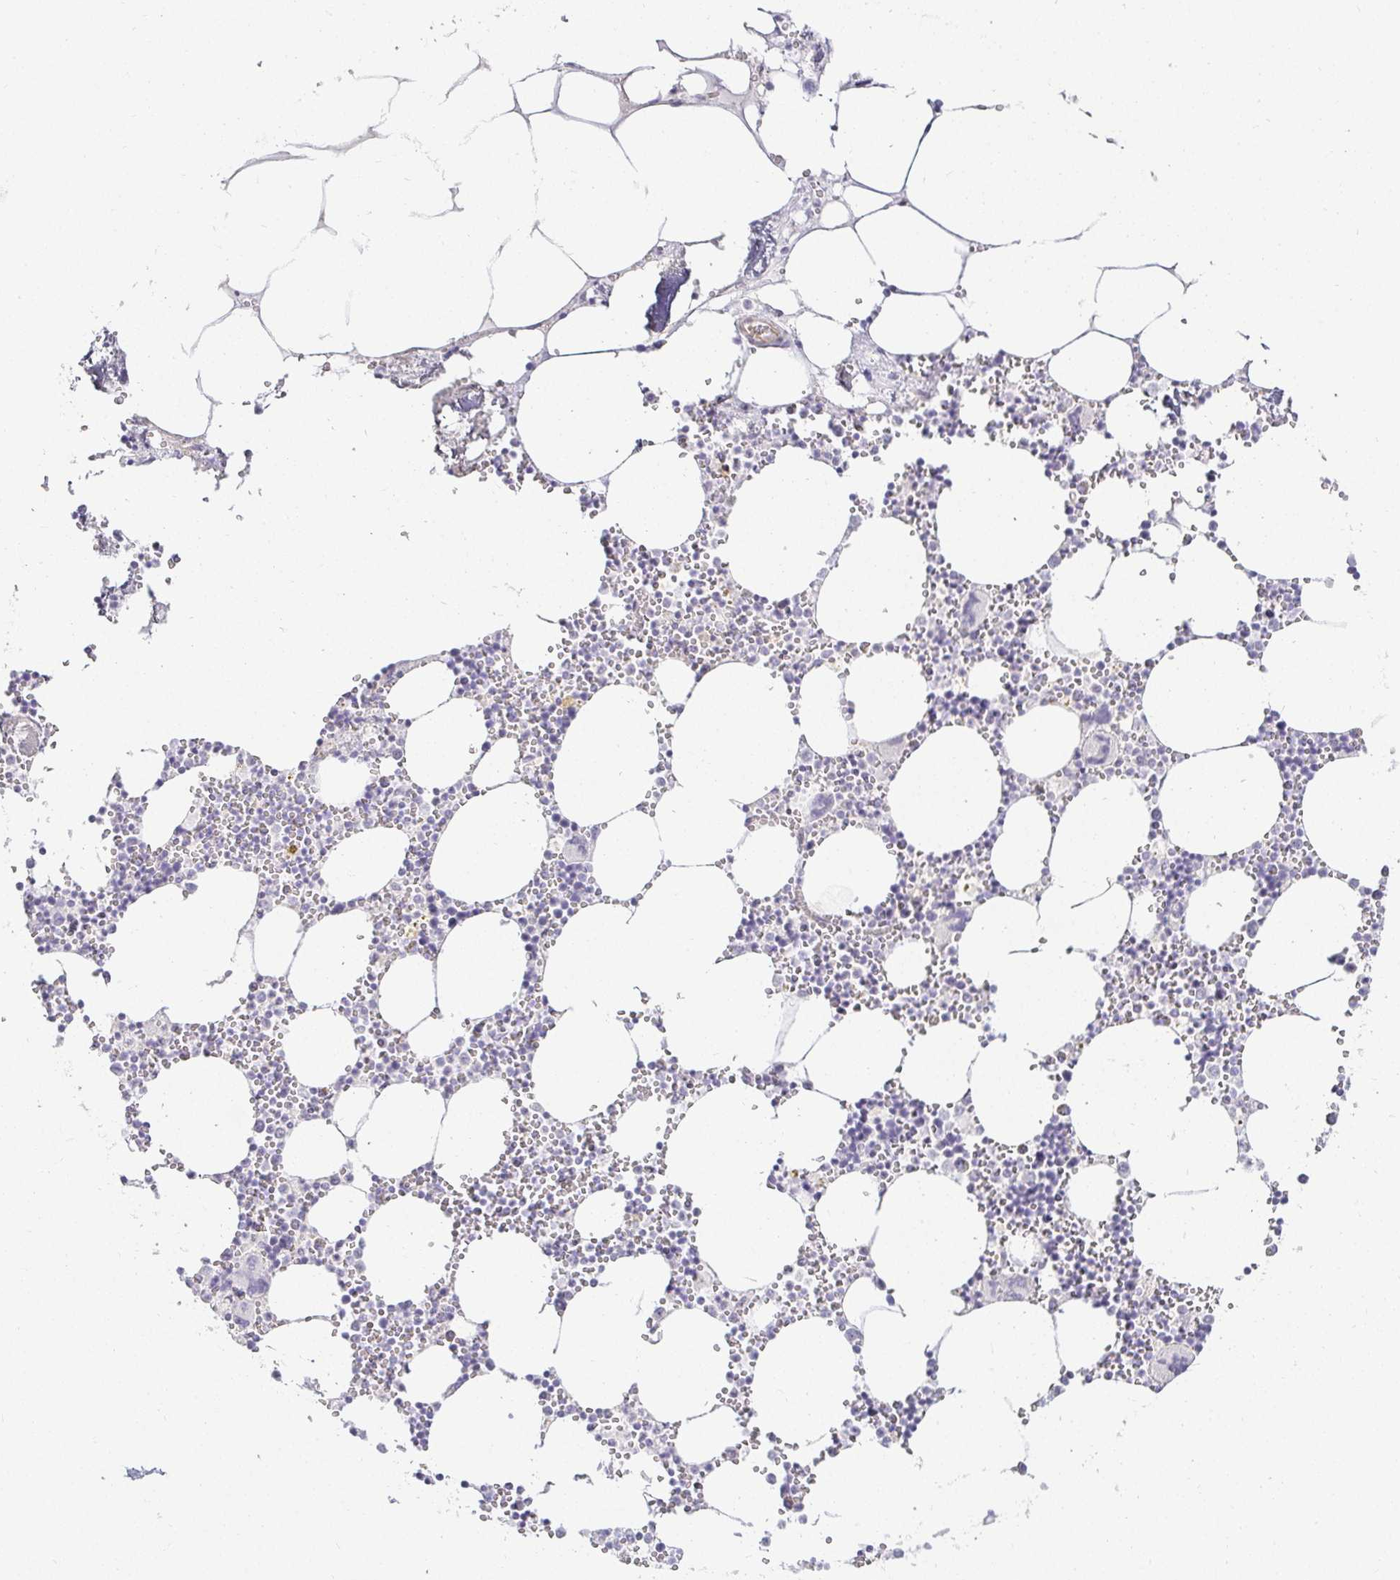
{"staining": {"intensity": "negative", "quantity": "none", "location": "none"}, "tissue": "bone marrow", "cell_type": "Hematopoietic cells", "image_type": "normal", "snomed": [{"axis": "morphology", "description": "Normal tissue, NOS"}, {"axis": "topography", "description": "Bone marrow"}], "caption": "The histopathology image displays no significant expression in hematopoietic cells of bone marrow.", "gene": "ACAN", "patient": {"sex": "male", "age": 54}}